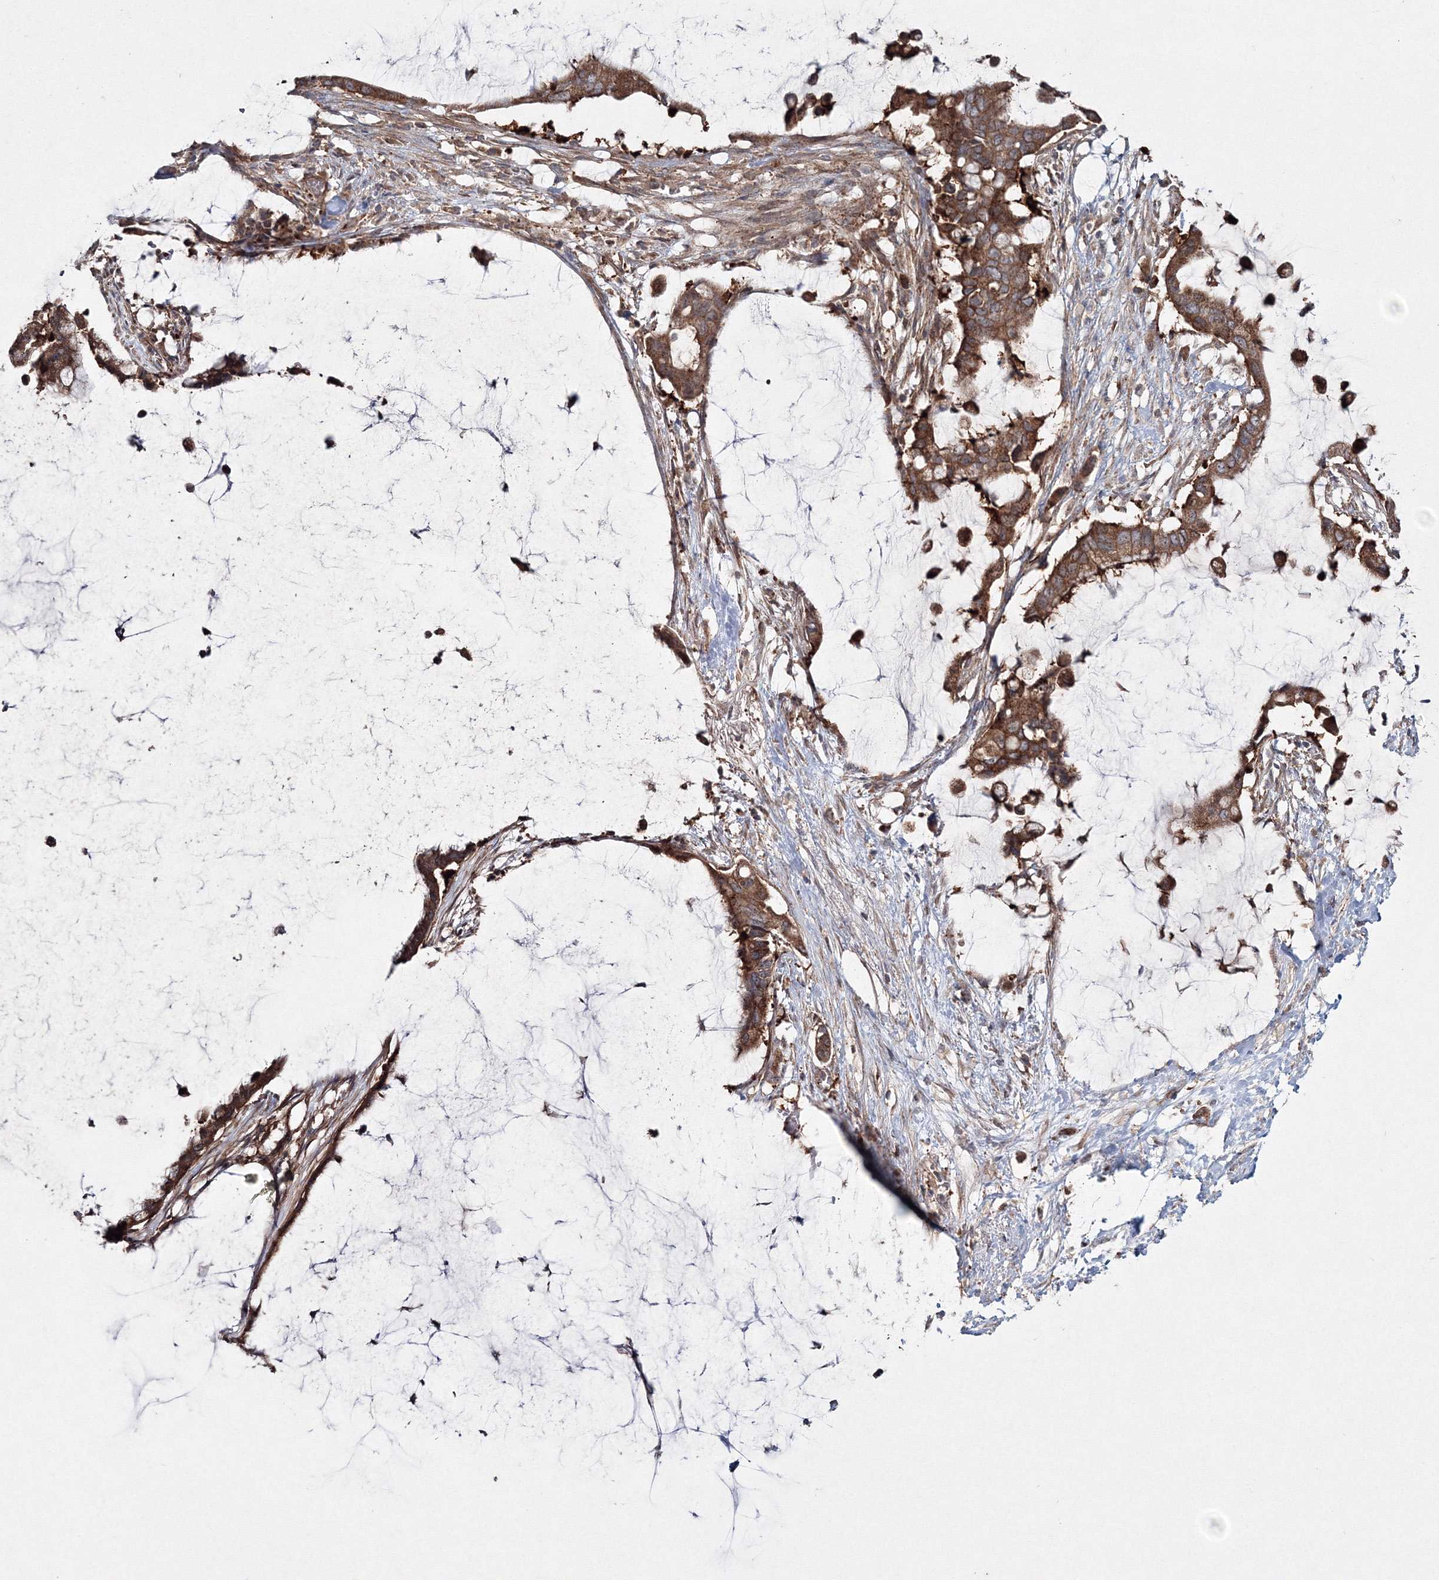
{"staining": {"intensity": "strong", "quantity": ">75%", "location": "cytoplasmic/membranous"}, "tissue": "pancreatic cancer", "cell_type": "Tumor cells", "image_type": "cancer", "snomed": [{"axis": "morphology", "description": "Adenocarcinoma, NOS"}, {"axis": "topography", "description": "Pancreas"}], "caption": "This photomicrograph displays IHC staining of pancreatic cancer, with high strong cytoplasmic/membranous expression in approximately >75% of tumor cells.", "gene": "PEX13", "patient": {"sex": "male", "age": 41}}